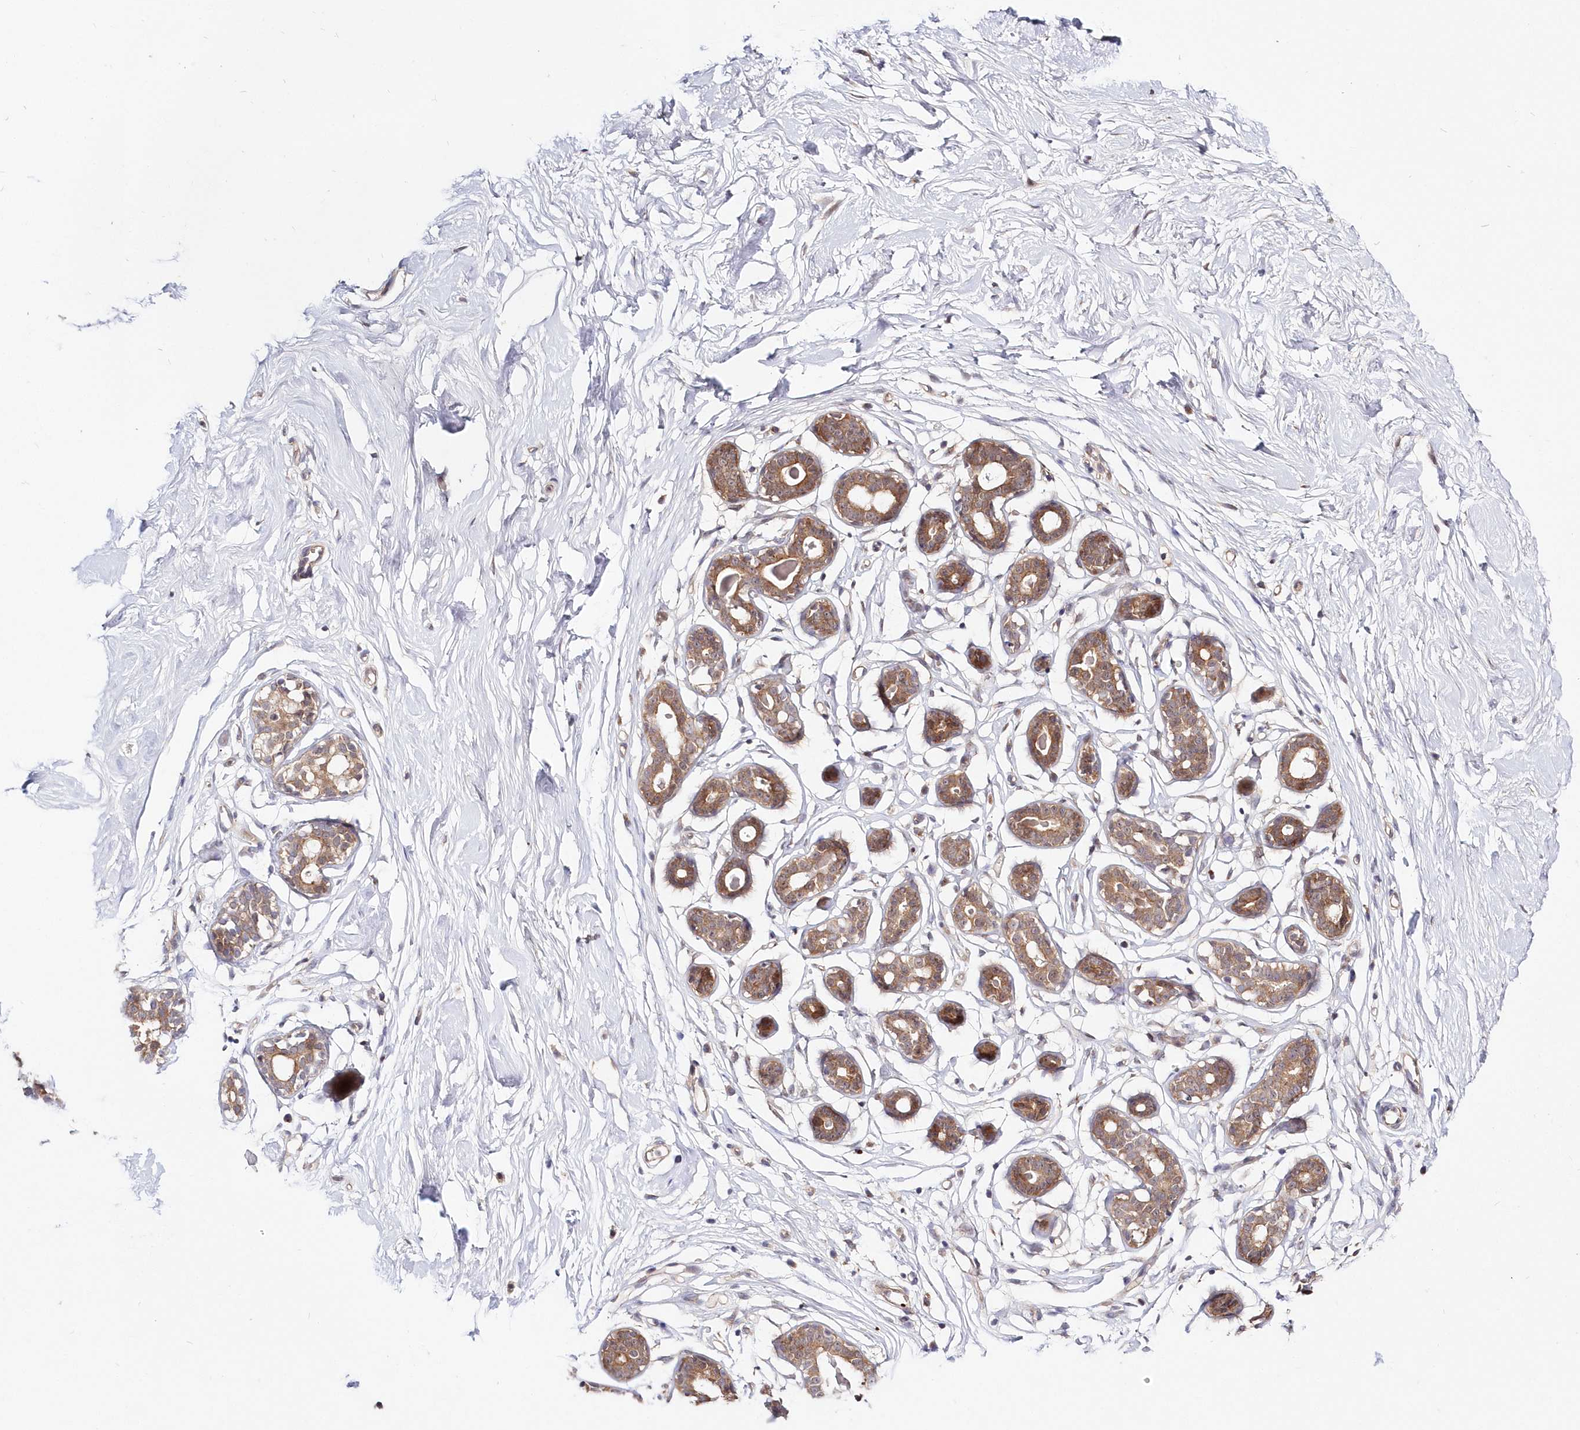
{"staining": {"intensity": "negative", "quantity": "none", "location": "none"}, "tissue": "breast", "cell_type": "Adipocytes", "image_type": "normal", "snomed": [{"axis": "morphology", "description": "Normal tissue, NOS"}, {"axis": "morphology", "description": "Adenoma, NOS"}, {"axis": "topography", "description": "Breast"}], "caption": "Immunohistochemistry micrograph of normal breast: human breast stained with DAB demonstrates no significant protein staining in adipocytes.", "gene": "KATNA1", "patient": {"sex": "female", "age": 23}}